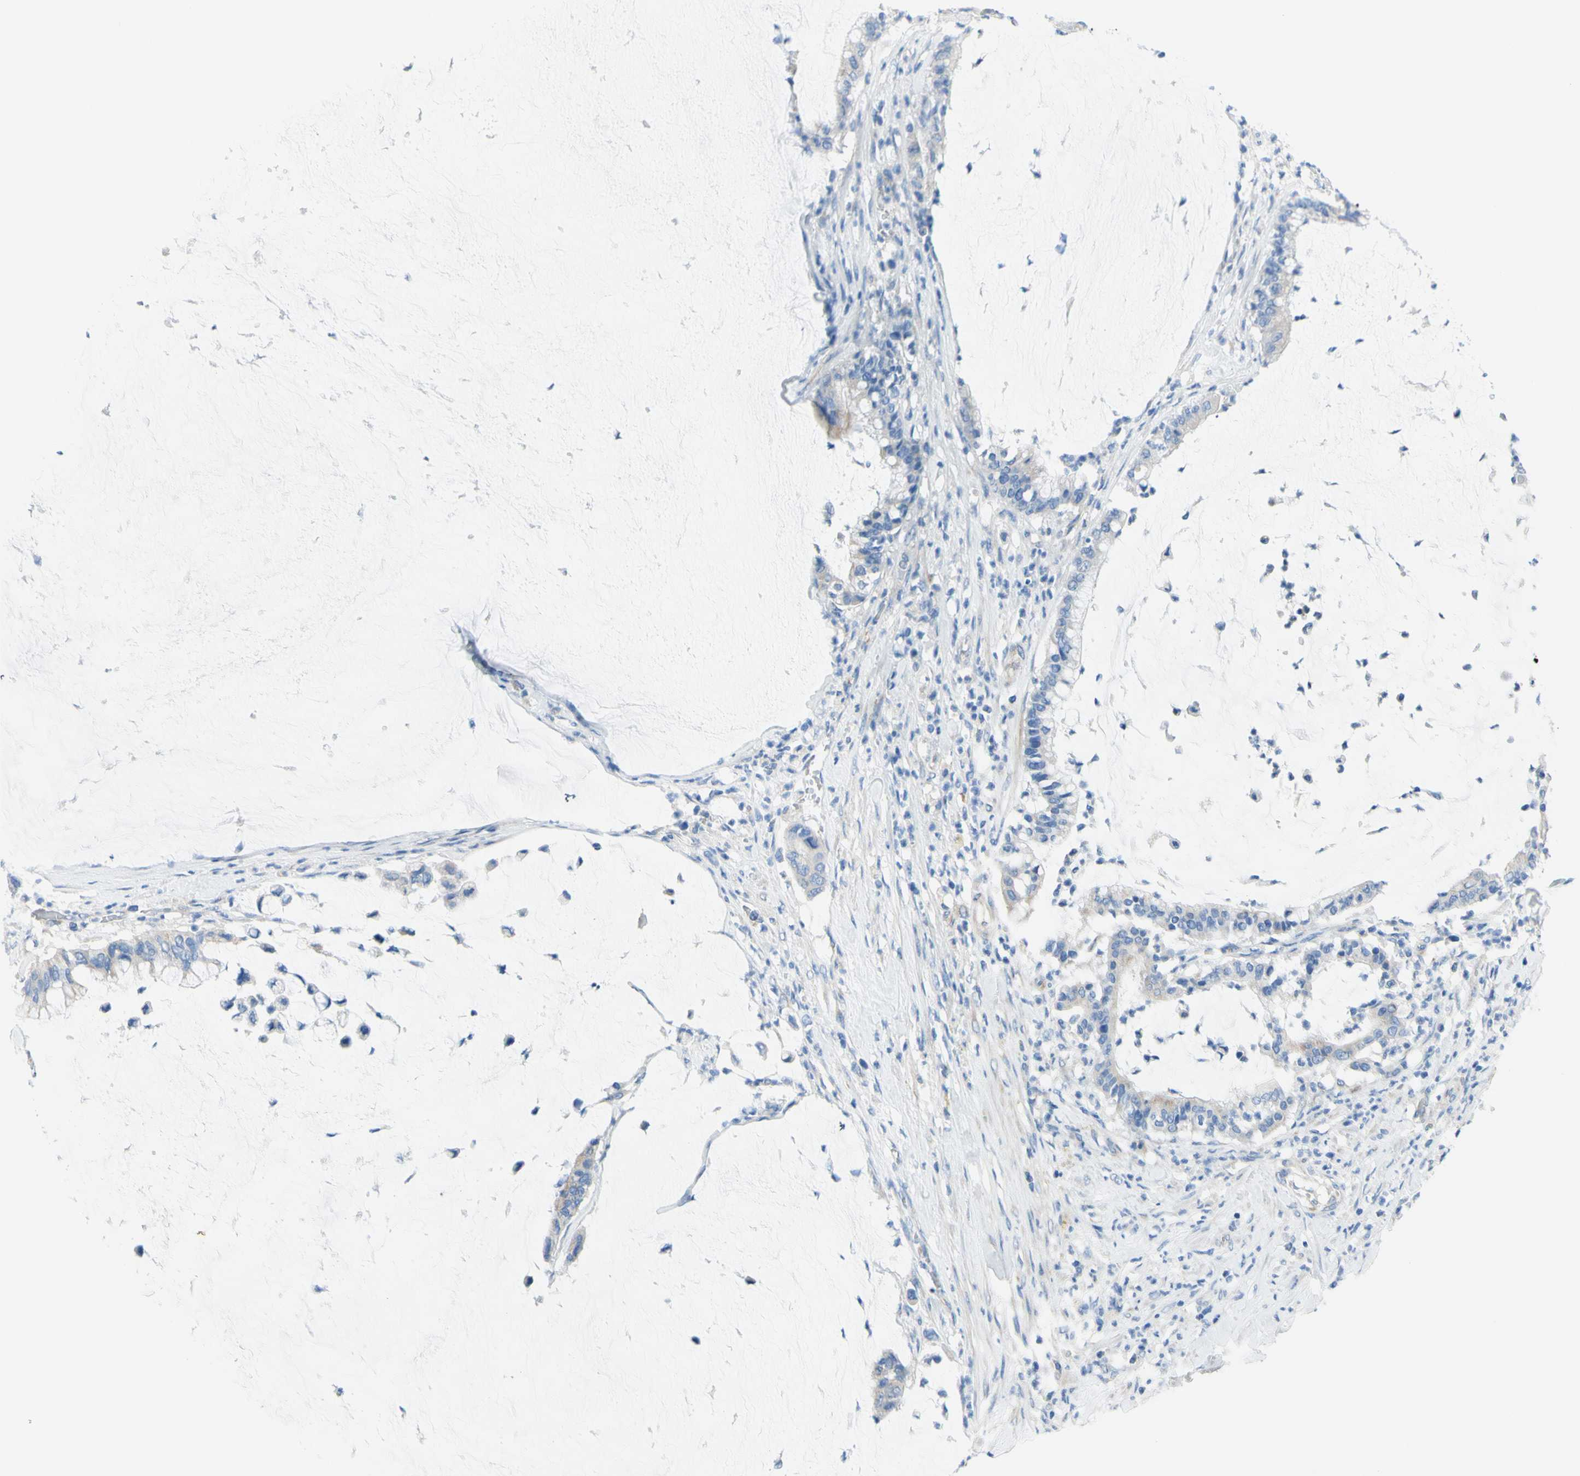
{"staining": {"intensity": "negative", "quantity": "none", "location": "none"}, "tissue": "pancreatic cancer", "cell_type": "Tumor cells", "image_type": "cancer", "snomed": [{"axis": "morphology", "description": "Adenocarcinoma, NOS"}, {"axis": "topography", "description": "Pancreas"}], "caption": "Pancreatic adenocarcinoma stained for a protein using immunohistochemistry (IHC) displays no staining tumor cells.", "gene": "RETREG2", "patient": {"sex": "male", "age": 41}}